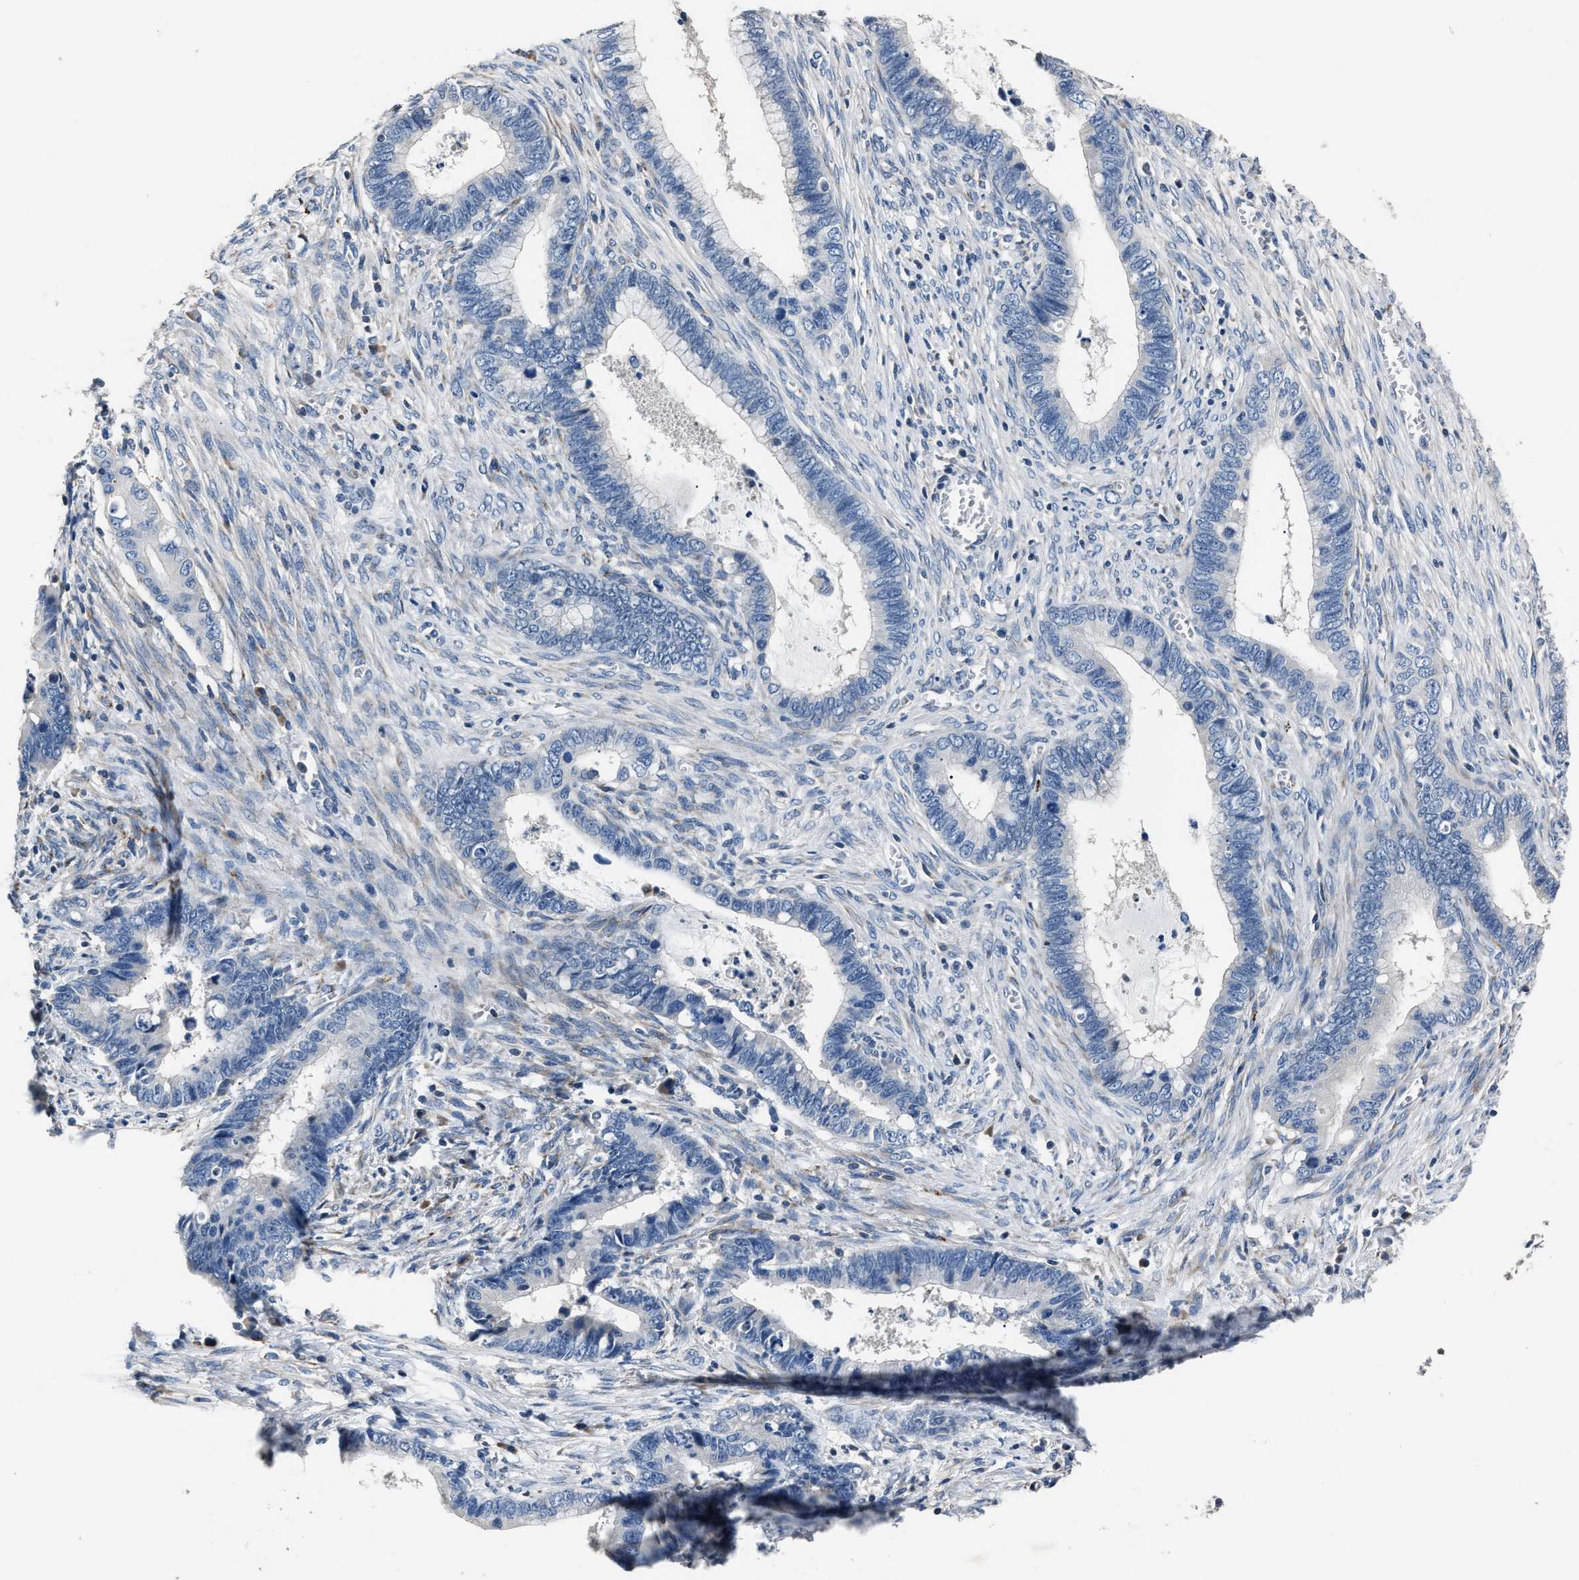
{"staining": {"intensity": "negative", "quantity": "none", "location": "none"}, "tissue": "cervical cancer", "cell_type": "Tumor cells", "image_type": "cancer", "snomed": [{"axis": "morphology", "description": "Adenocarcinoma, NOS"}, {"axis": "topography", "description": "Cervix"}], "caption": "Immunohistochemistry of human adenocarcinoma (cervical) shows no expression in tumor cells.", "gene": "DNAJC24", "patient": {"sex": "female", "age": 44}}